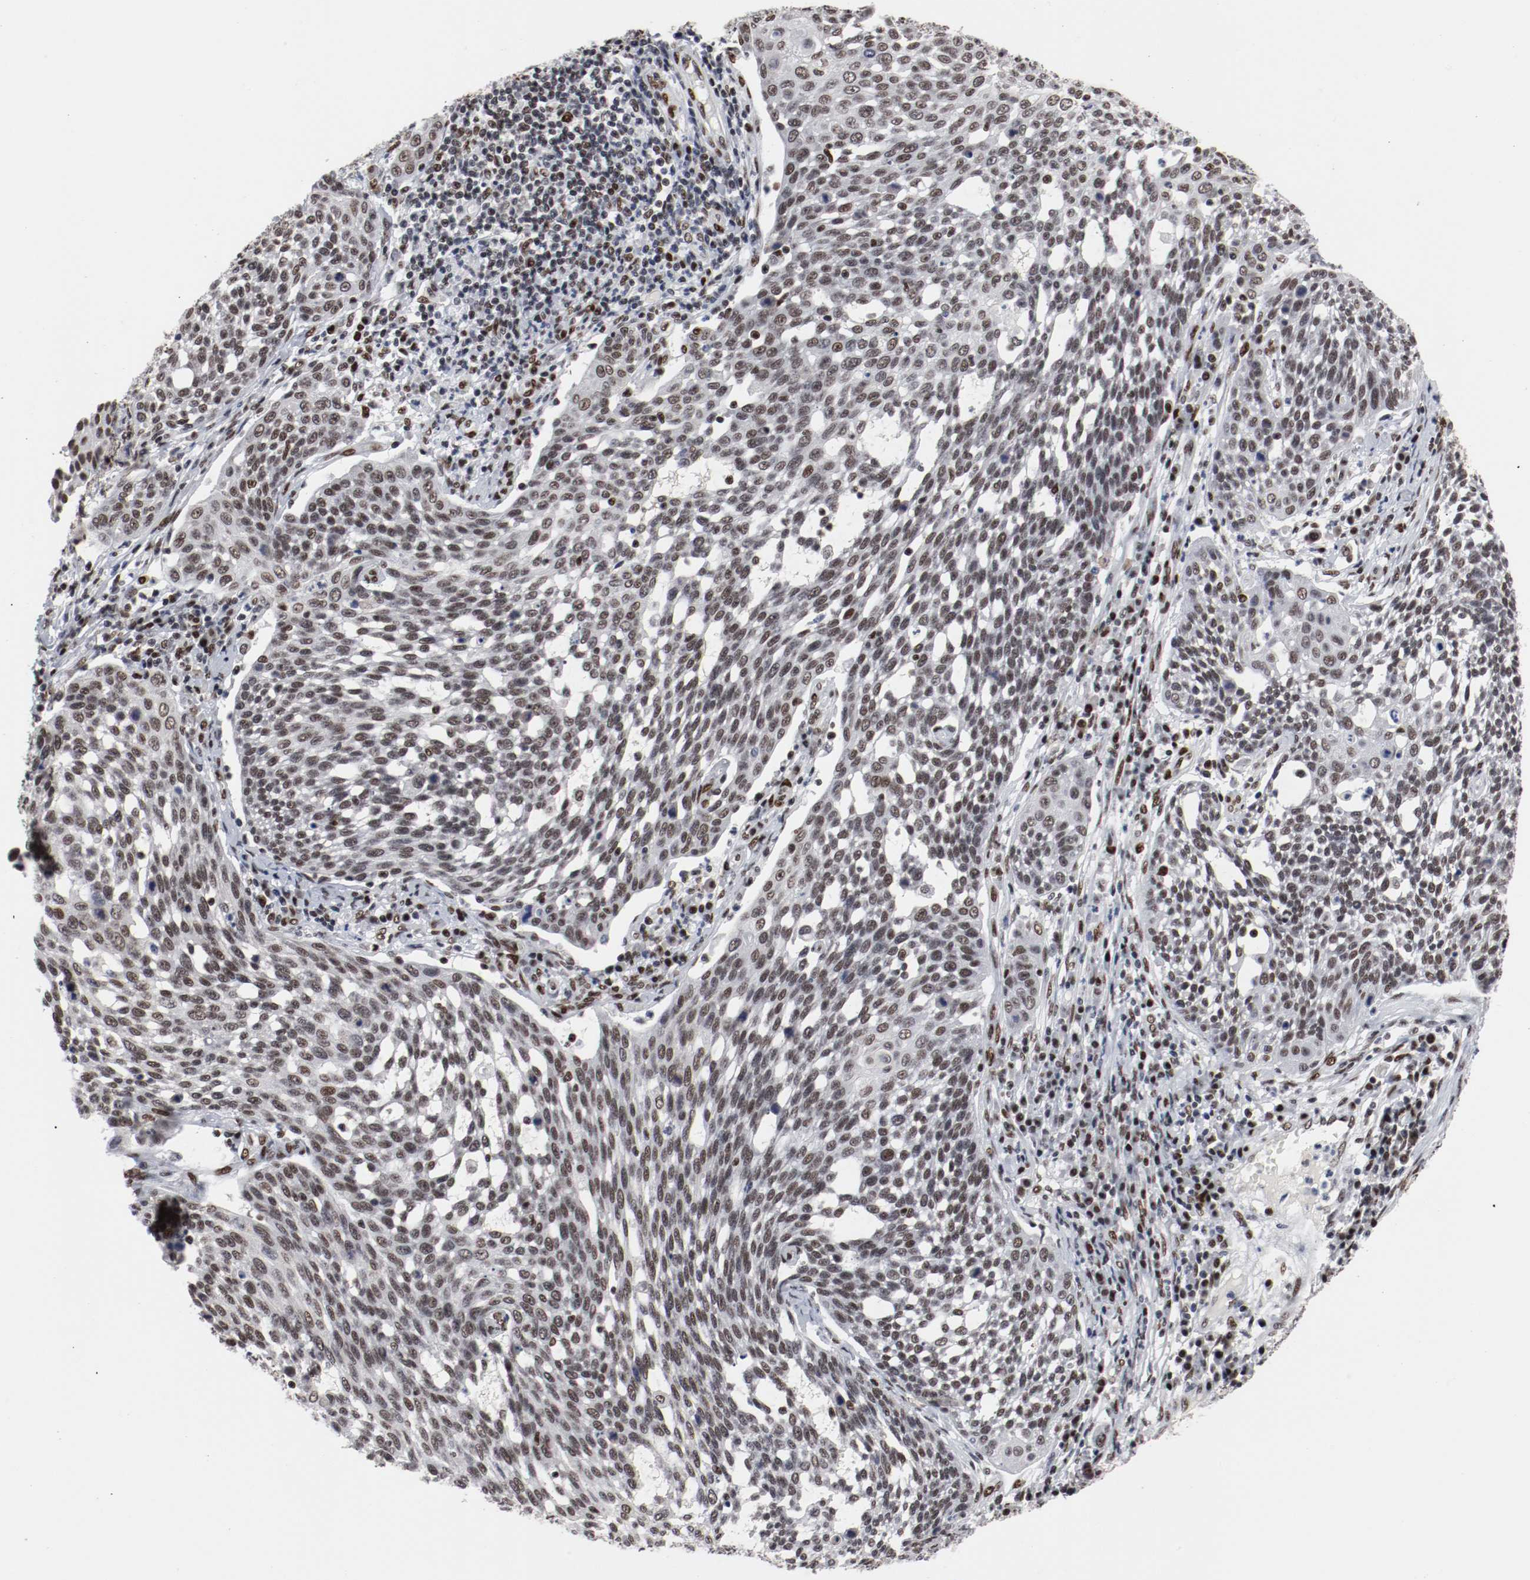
{"staining": {"intensity": "weak", "quantity": "25%-75%", "location": "nuclear"}, "tissue": "cervical cancer", "cell_type": "Tumor cells", "image_type": "cancer", "snomed": [{"axis": "morphology", "description": "Squamous cell carcinoma, NOS"}, {"axis": "topography", "description": "Cervix"}], "caption": "DAB (3,3'-diaminobenzidine) immunohistochemical staining of human cervical cancer (squamous cell carcinoma) reveals weak nuclear protein expression in about 25%-75% of tumor cells. The protein is stained brown, and the nuclei are stained in blue (DAB (3,3'-diaminobenzidine) IHC with brightfield microscopy, high magnification).", "gene": "MEF2D", "patient": {"sex": "female", "age": 34}}